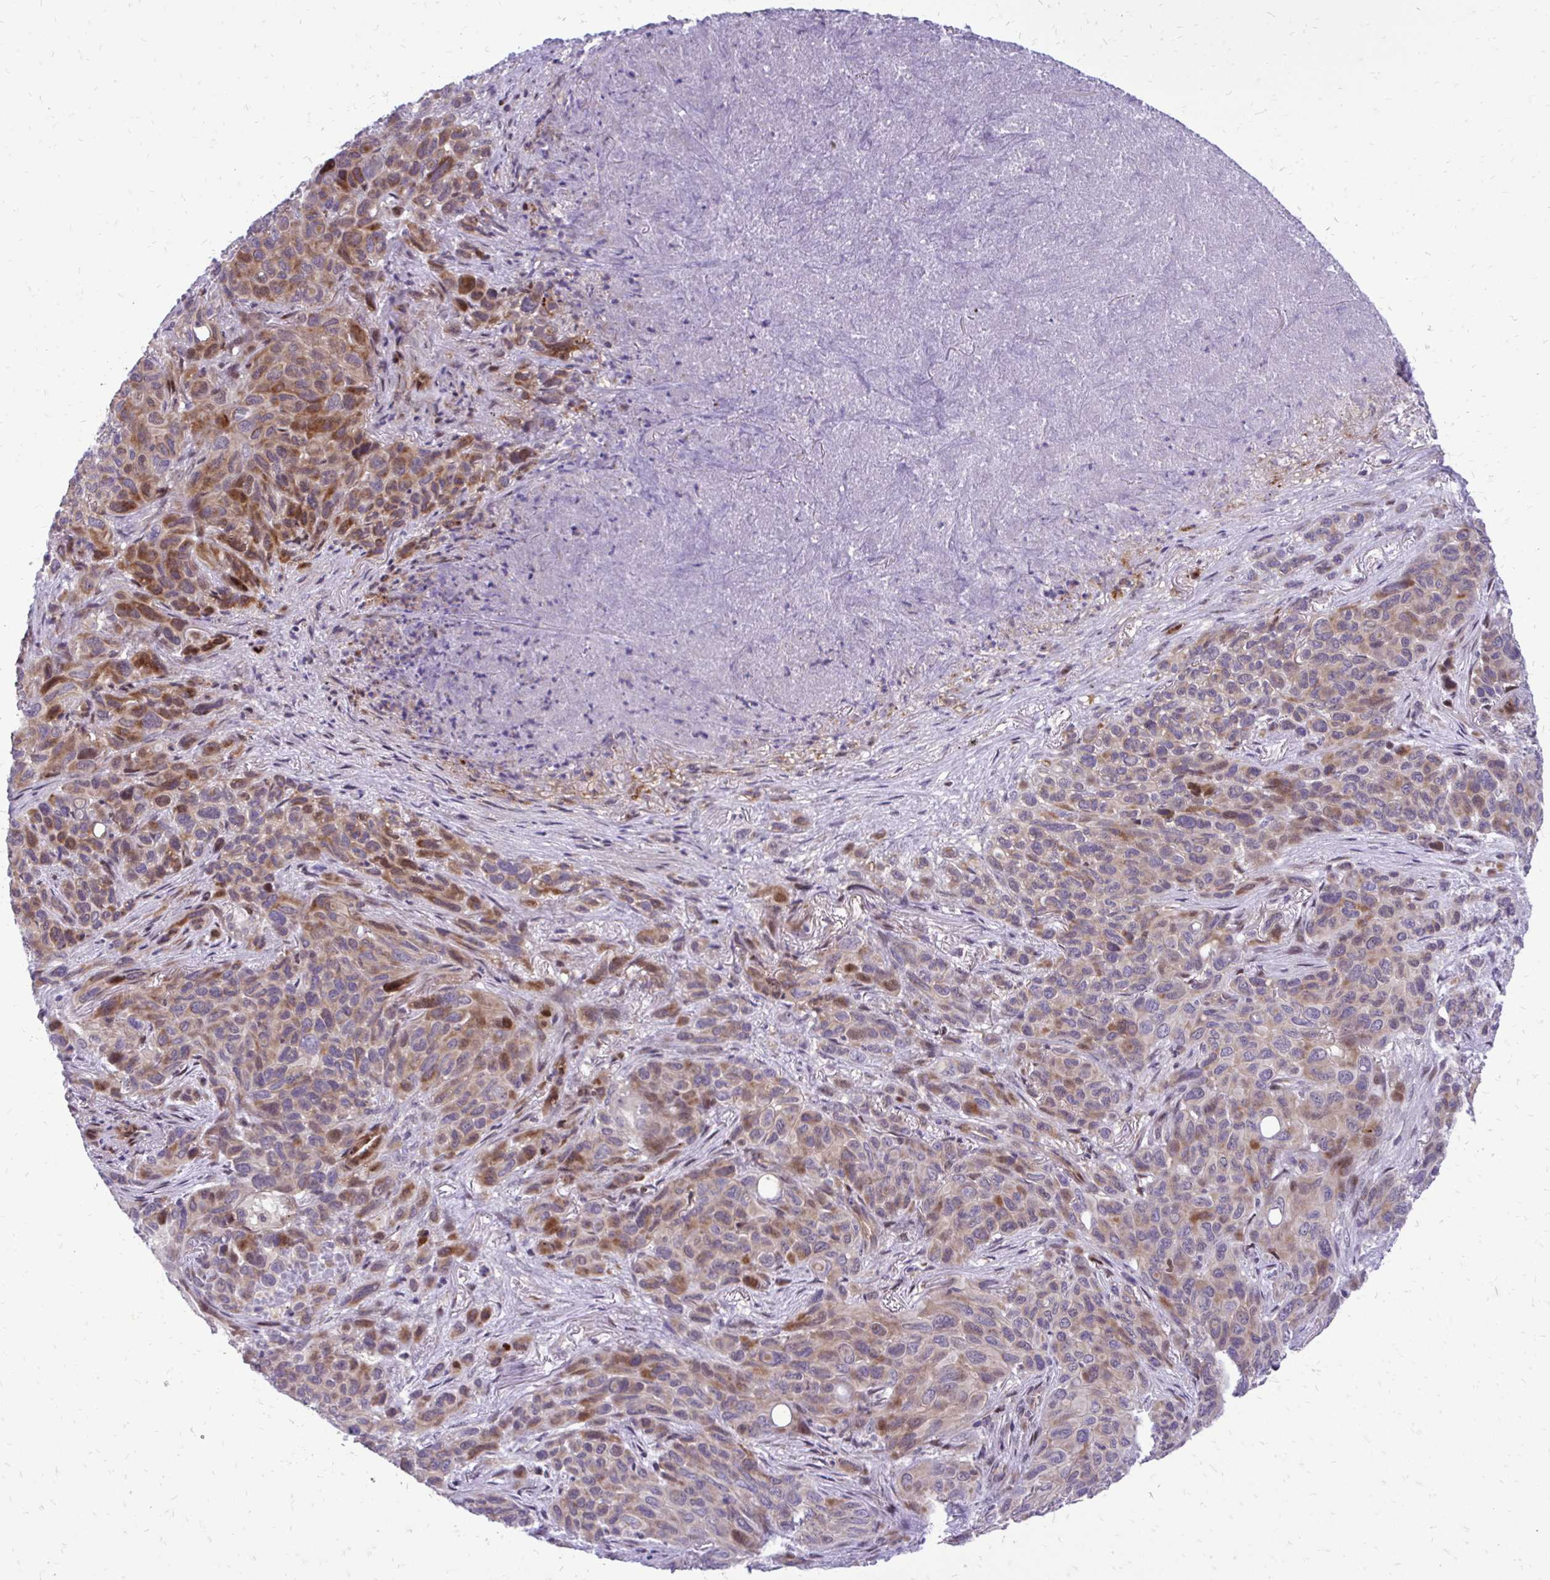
{"staining": {"intensity": "moderate", "quantity": ">75%", "location": "cytoplasmic/membranous"}, "tissue": "melanoma", "cell_type": "Tumor cells", "image_type": "cancer", "snomed": [{"axis": "morphology", "description": "Malignant melanoma, Metastatic site"}, {"axis": "topography", "description": "Lung"}], "caption": "Immunohistochemistry of malignant melanoma (metastatic site) demonstrates medium levels of moderate cytoplasmic/membranous positivity in about >75% of tumor cells. (DAB (3,3'-diaminobenzidine) IHC with brightfield microscopy, high magnification).", "gene": "PPDPFL", "patient": {"sex": "male", "age": 48}}